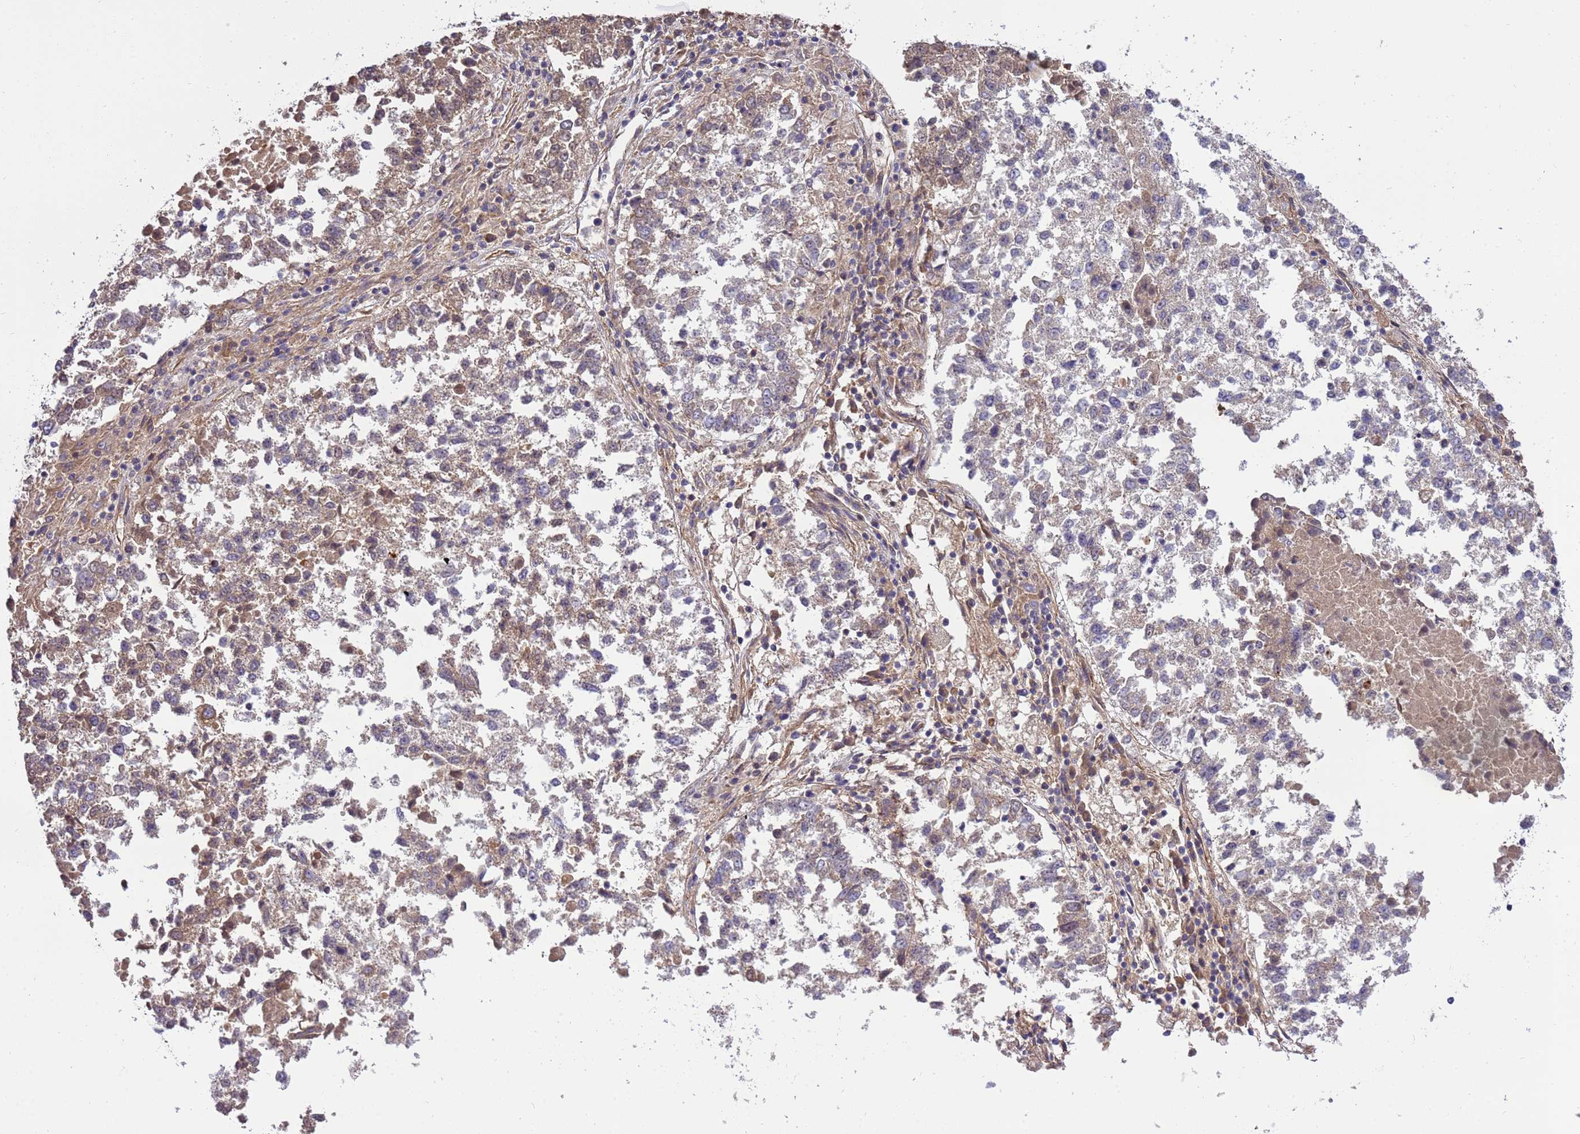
{"staining": {"intensity": "moderate", "quantity": "25%-75%", "location": "cytoplasmic/membranous"}, "tissue": "lung cancer", "cell_type": "Tumor cells", "image_type": "cancer", "snomed": [{"axis": "morphology", "description": "Squamous cell carcinoma, NOS"}, {"axis": "topography", "description": "Lung"}], "caption": "Moderate cytoplasmic/membranous staining for a protein is identified in about 25%-75% of tumor cells of lung cancer using immunohistochemistry.", "gene": "SMCO3", "patient": {"sex": "male", "age": 73}}